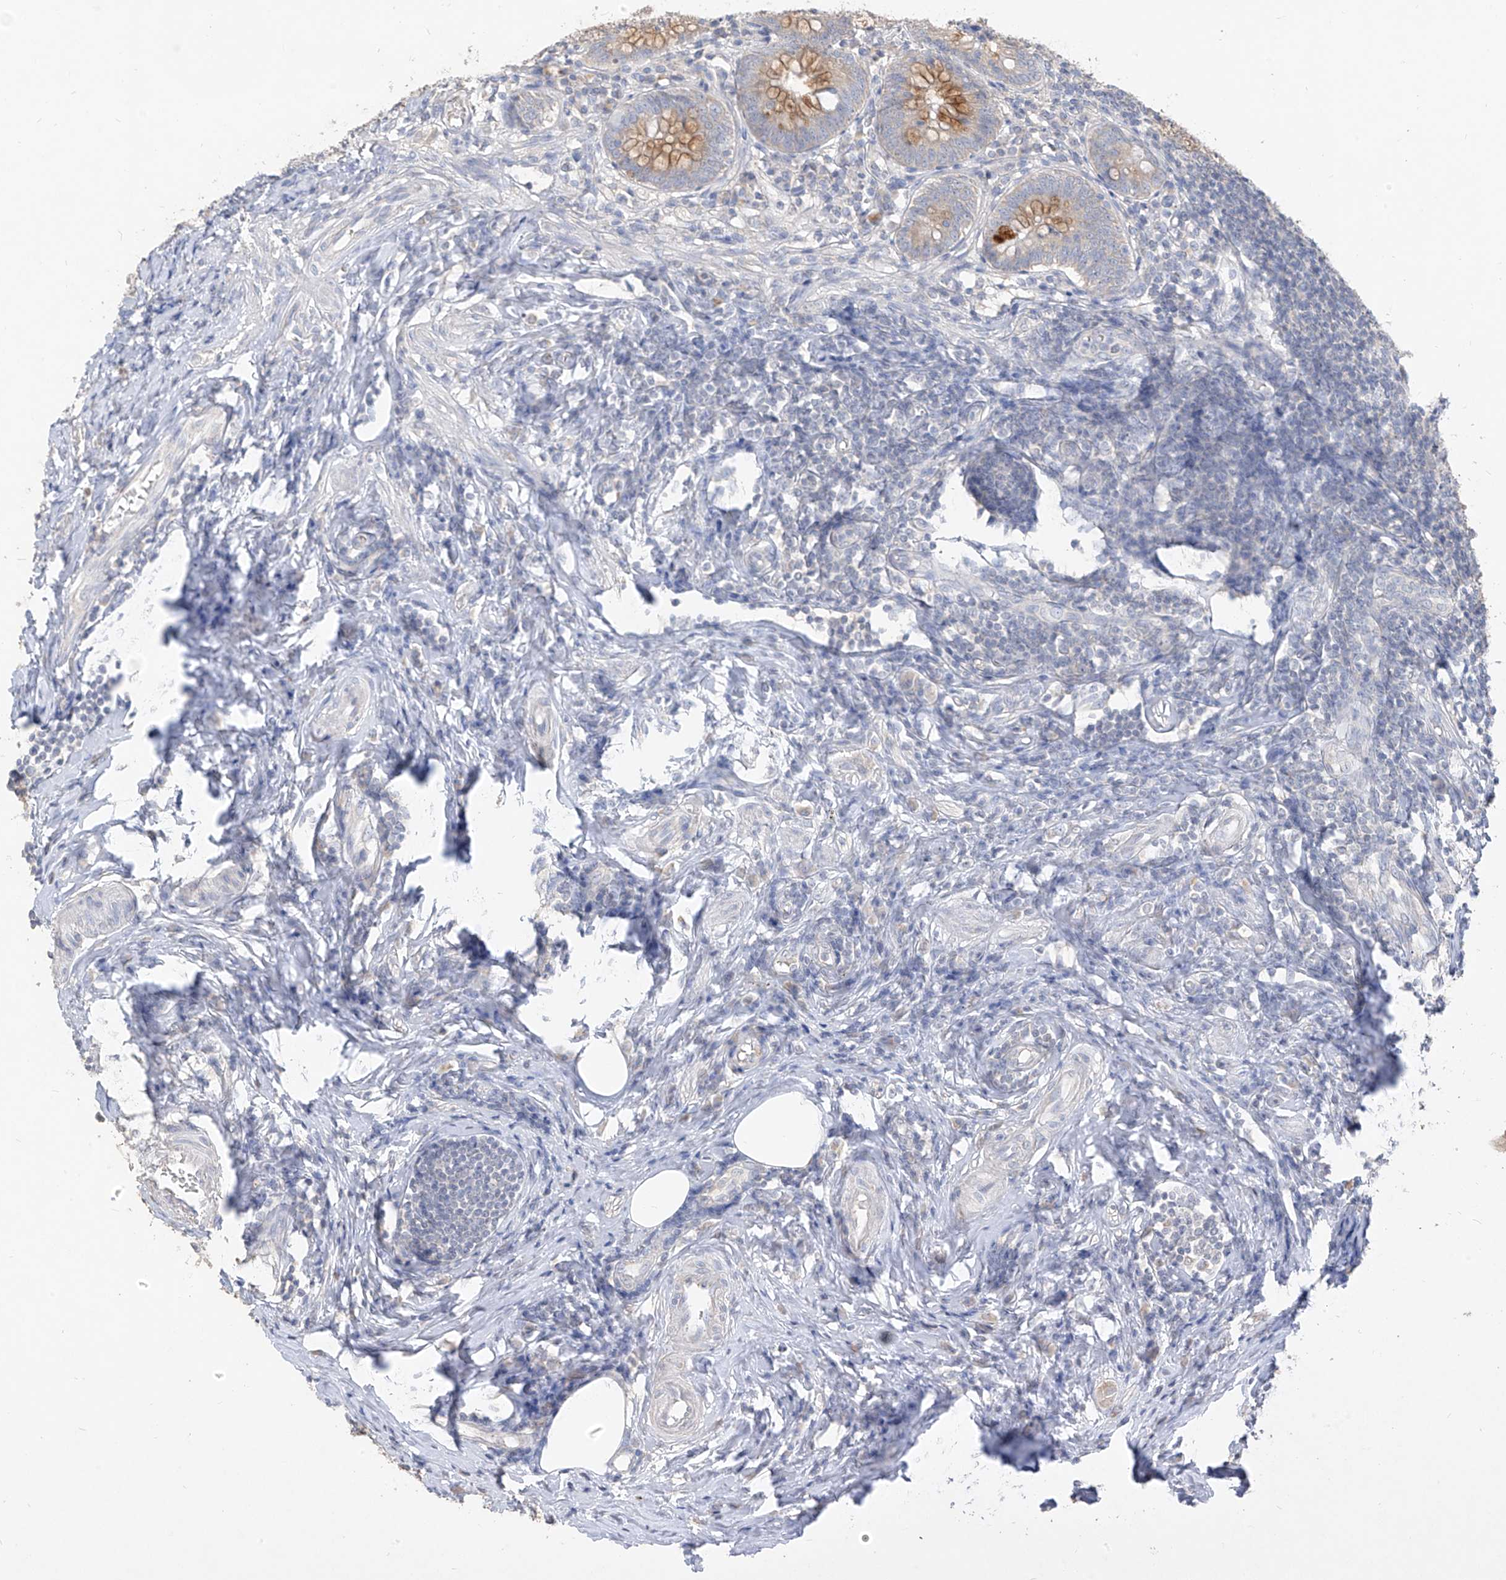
{"staining": {"intensity": "weak", "quantity": "25%-75%", "location": "cytoplasmic/membranous"}, "tissue": "appendix", "cell_type": "Glandular cells", "image_type": "normal", "snomed": [{"axis": "morphology", "description": "Normal tissue, NOS"}, {"axis": "topography", "description": "Appendix"}], "caption": "This micrograph exhibits IHC staining of unremarkable human appendix, with low weak cytoplasmic/membranous positivity in about 25%-75% of glandular cells.", "gene": "ZZEF1", "patient": {"sex": "female", "age": 54}}